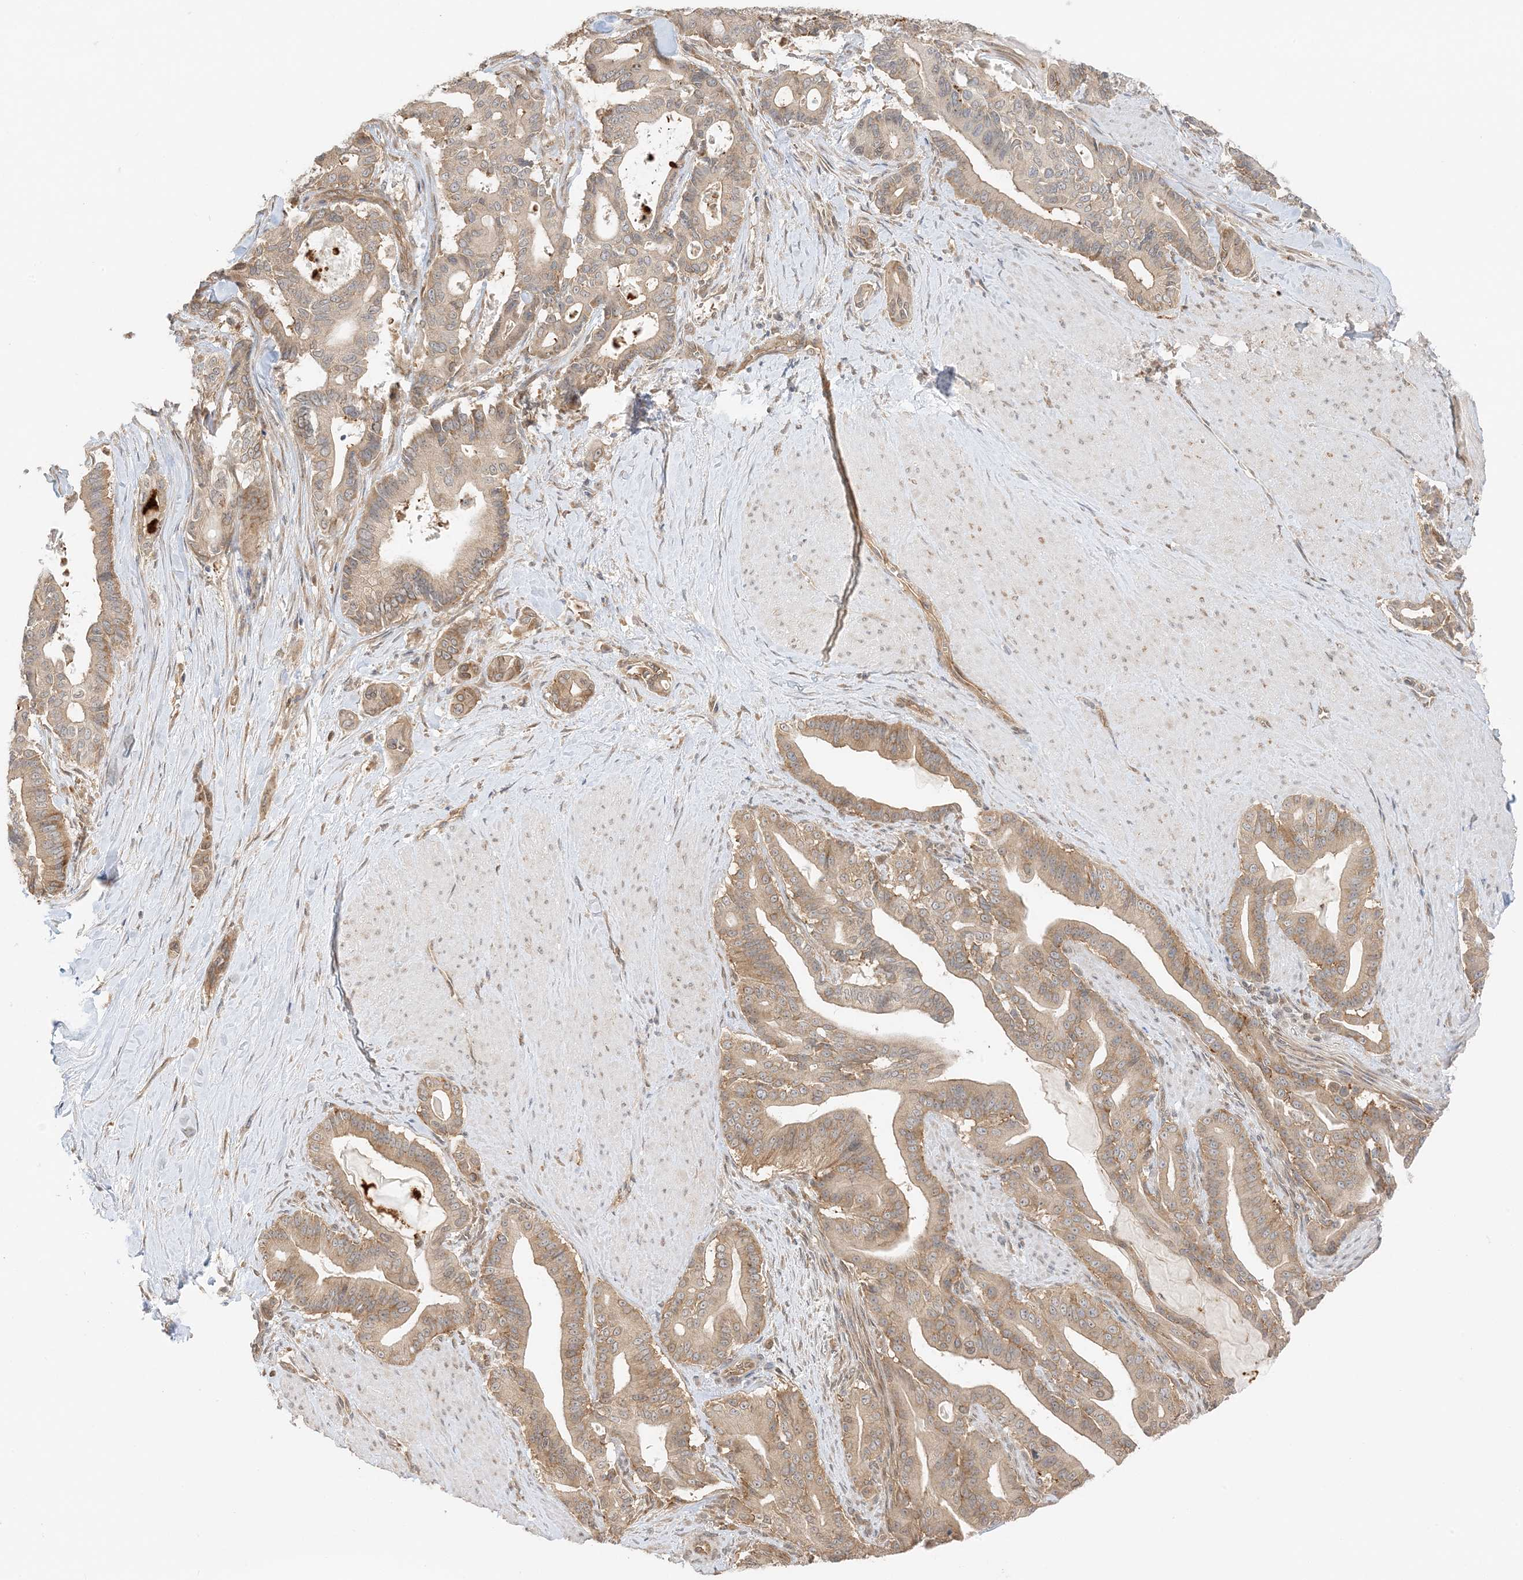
{"staining": {"intensity": "weak", "quantity": ">75%", "location": "cytoplasmic/membranous"}, "tissue": "pancreatic cancer", "cell_type": "Tumor cells", "image_type": "cancer", "snomed": [{"axis": "morphology", "description": "Adenocarcinoma, NOS"}, {"axis": "topography", "description": "Pancreas"}], "caption": "Protein expression analysis of pancreatic adenocarcinoma exhibits weak cytoplasmic/membranous staining in about >75% of tumor cells.", "gene": "UBAP2L", "patient": {"sex": "male", "age": 63}}